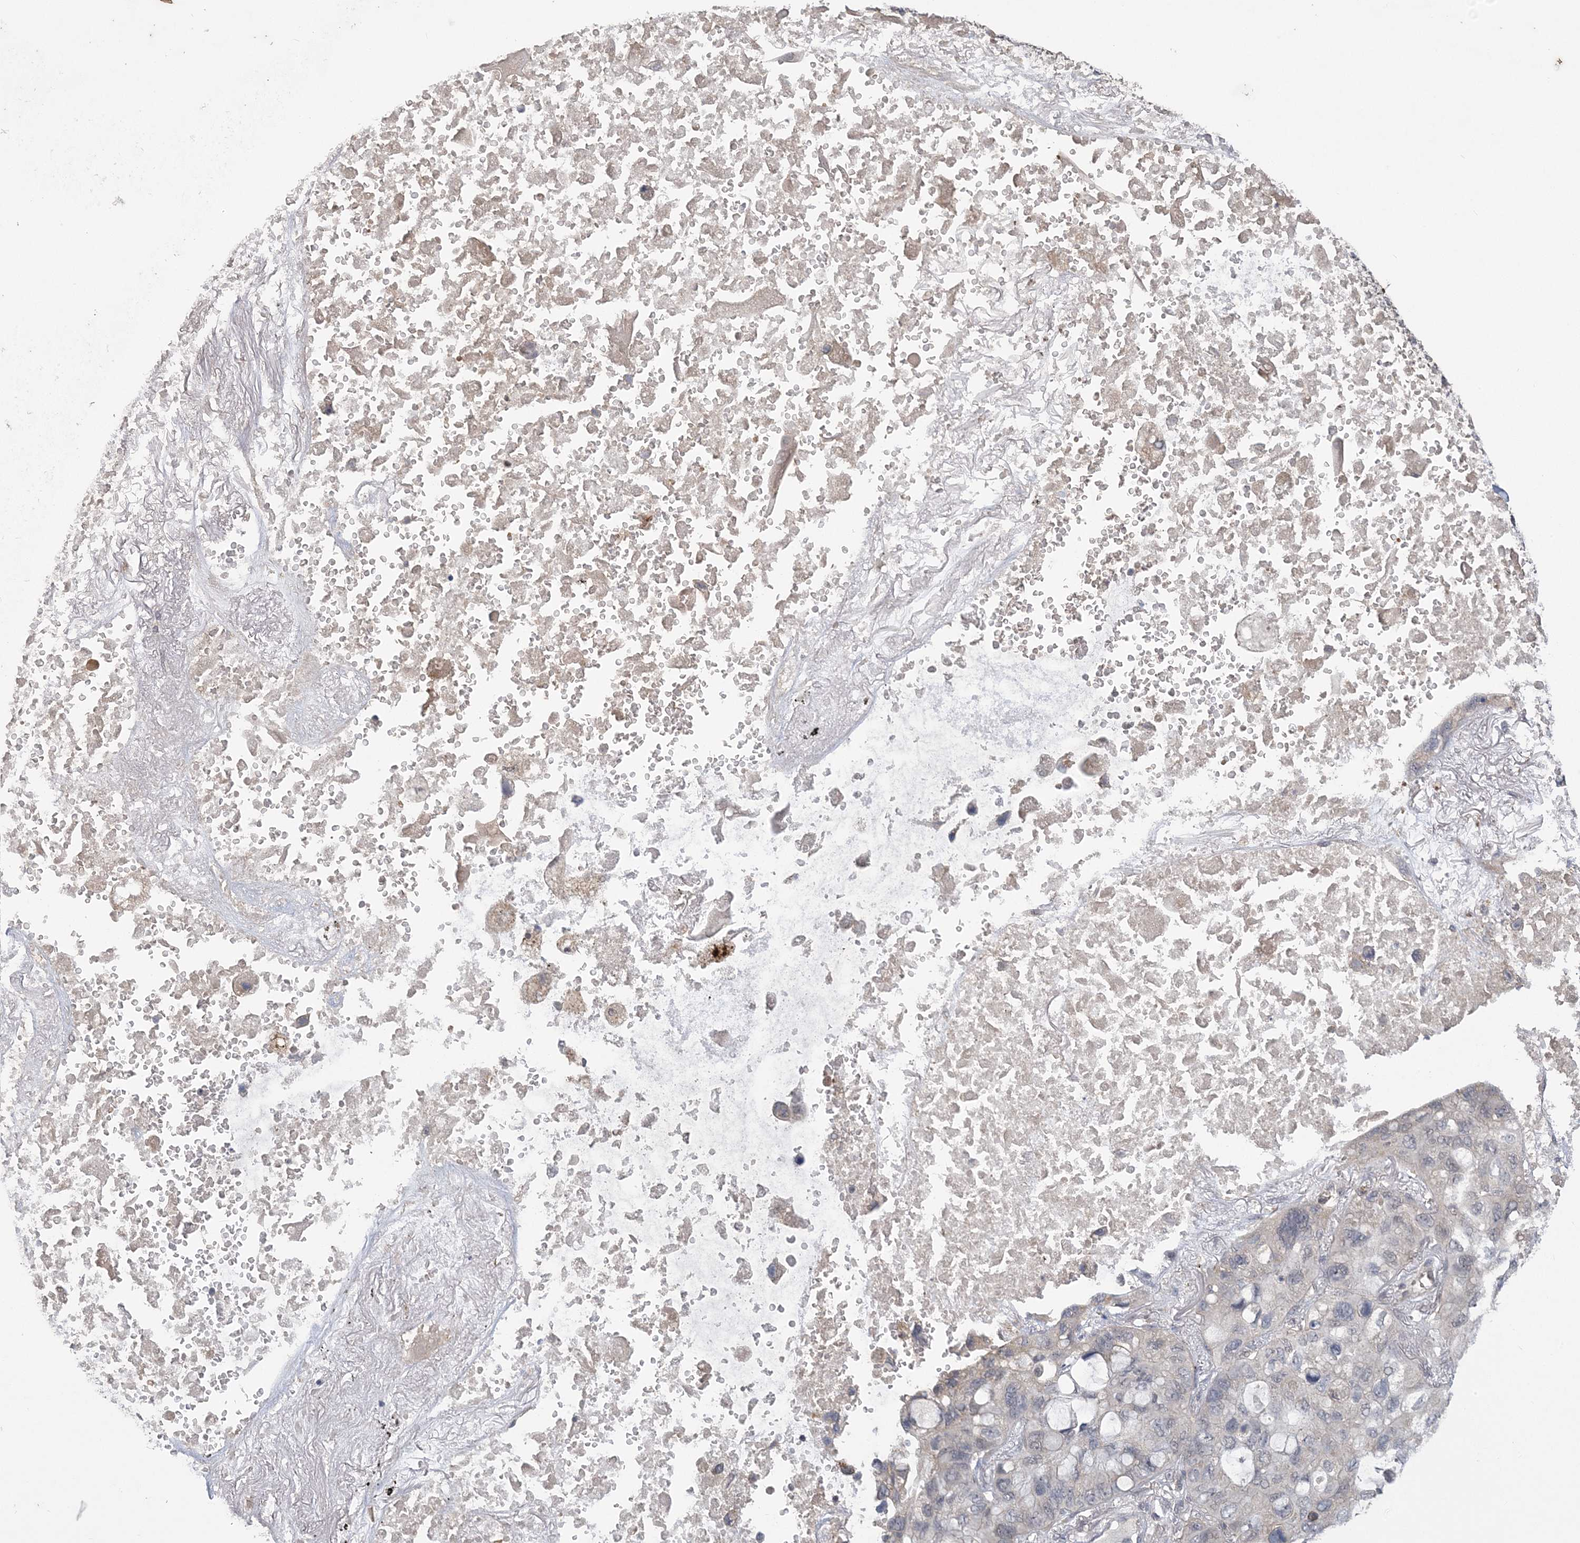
{"staining": {"intensity": "negative", "quantity": "none", "location": "none"}, "tissue": "lung cancer", "cell_type": "Tumor cells", "image_type": "cancer", "snomed": [{"axis": "morphology", "description": "Squamous cell carcinoma, NOS"}, {"axis": "topography", "description": "Lung"}], "caption": "Histopathology image shows no protein expression in tumor cells of squamous cell carcinoma (lung) tissue. (Brightfield microscopy of DAB (3,3'-diaminobenzidine) IHC at high magnification).", "gene": "ZBTB7A", "patient": {"sex": "female", "age": 73}}